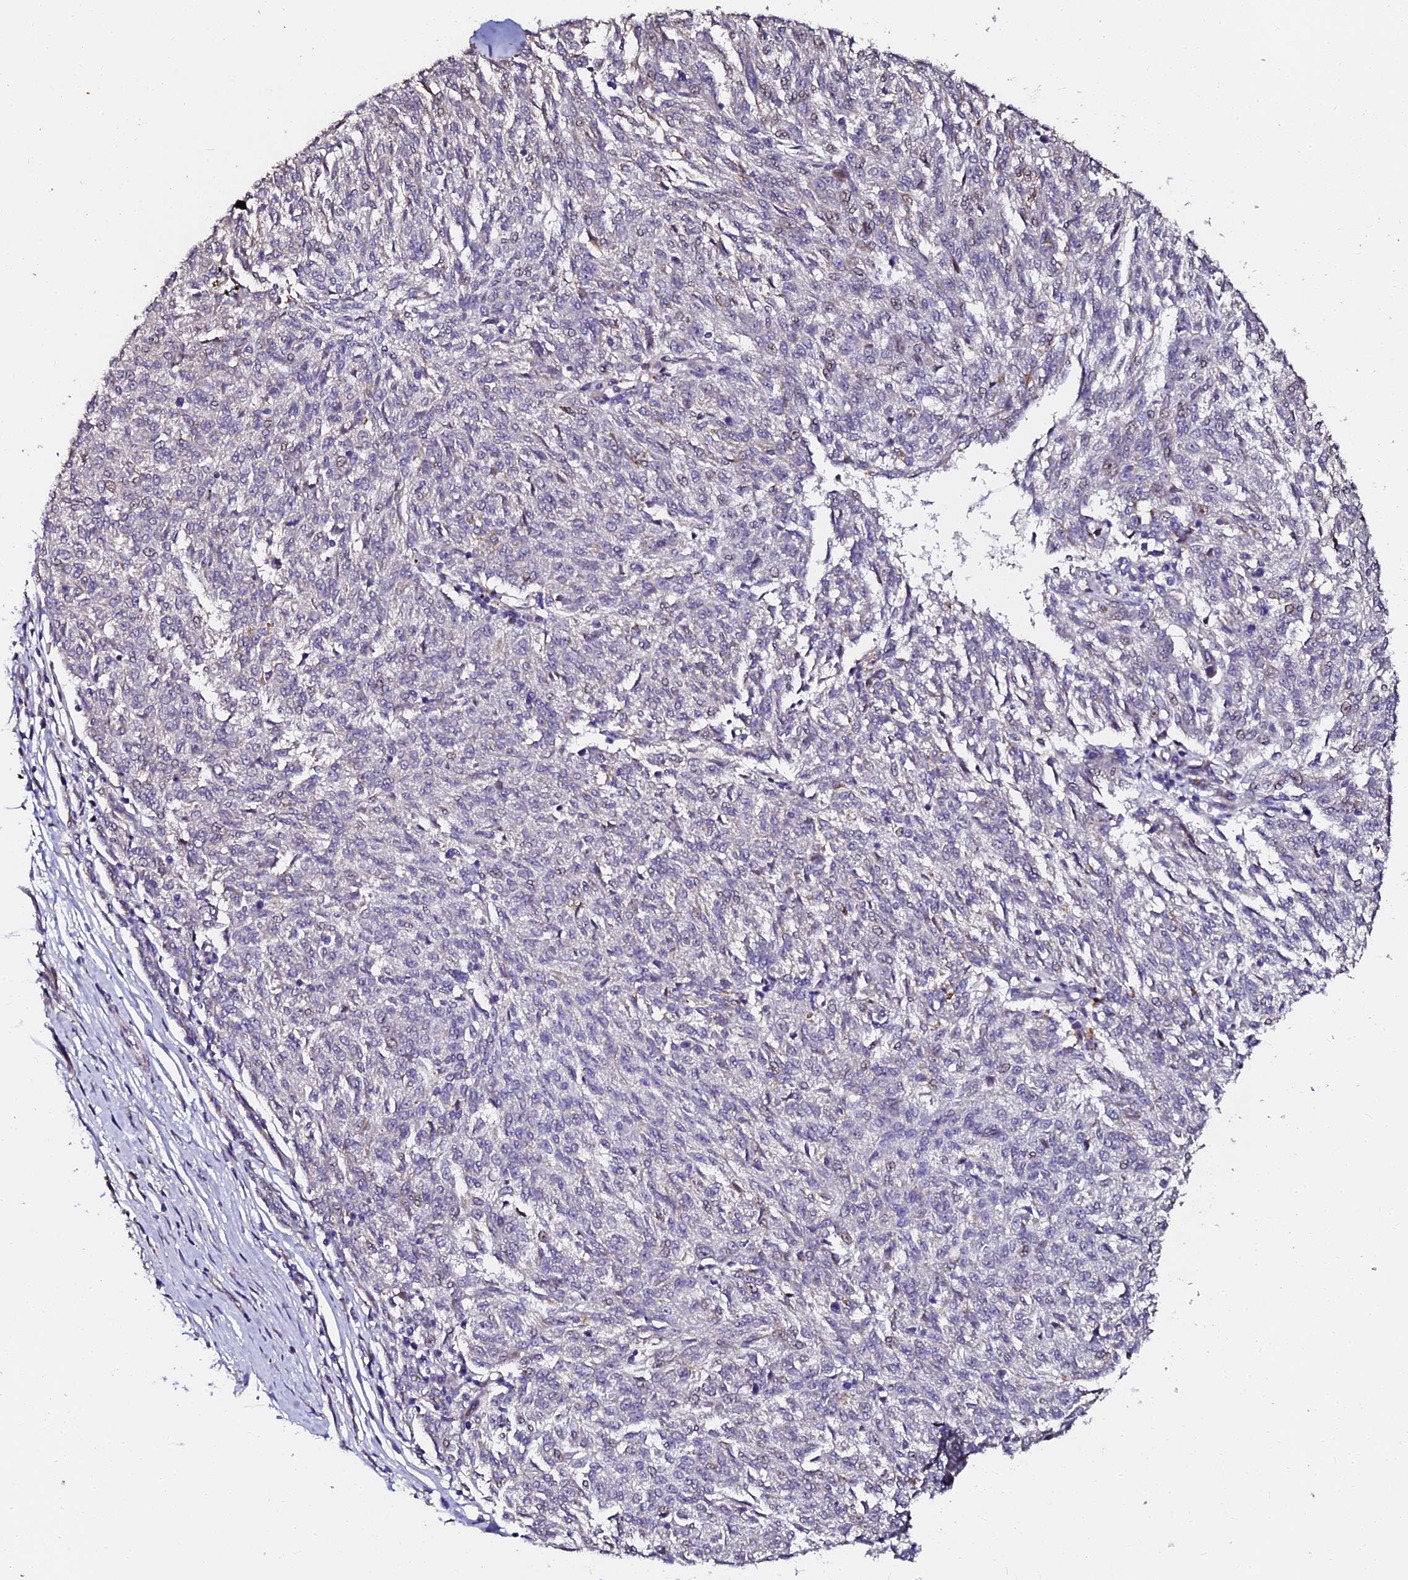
{"staining": {"intensity": "negative", "quantity": "none", "location": "none"}, "tissue": "melanoma", "cell_type": "Tumor cells", "image_type": "cancer", "snomed": [{"axis": "morphology", "description": "Malignant melanoma, NOS"}, {"axis": "topography", "description": "Skin"}], "caption": "DAB immunohistochemical staining of human melanoma reveals no significant positivity in tumor cells.", "gene": "GPN3", "patient": {"sex": "female", "age": 72}}